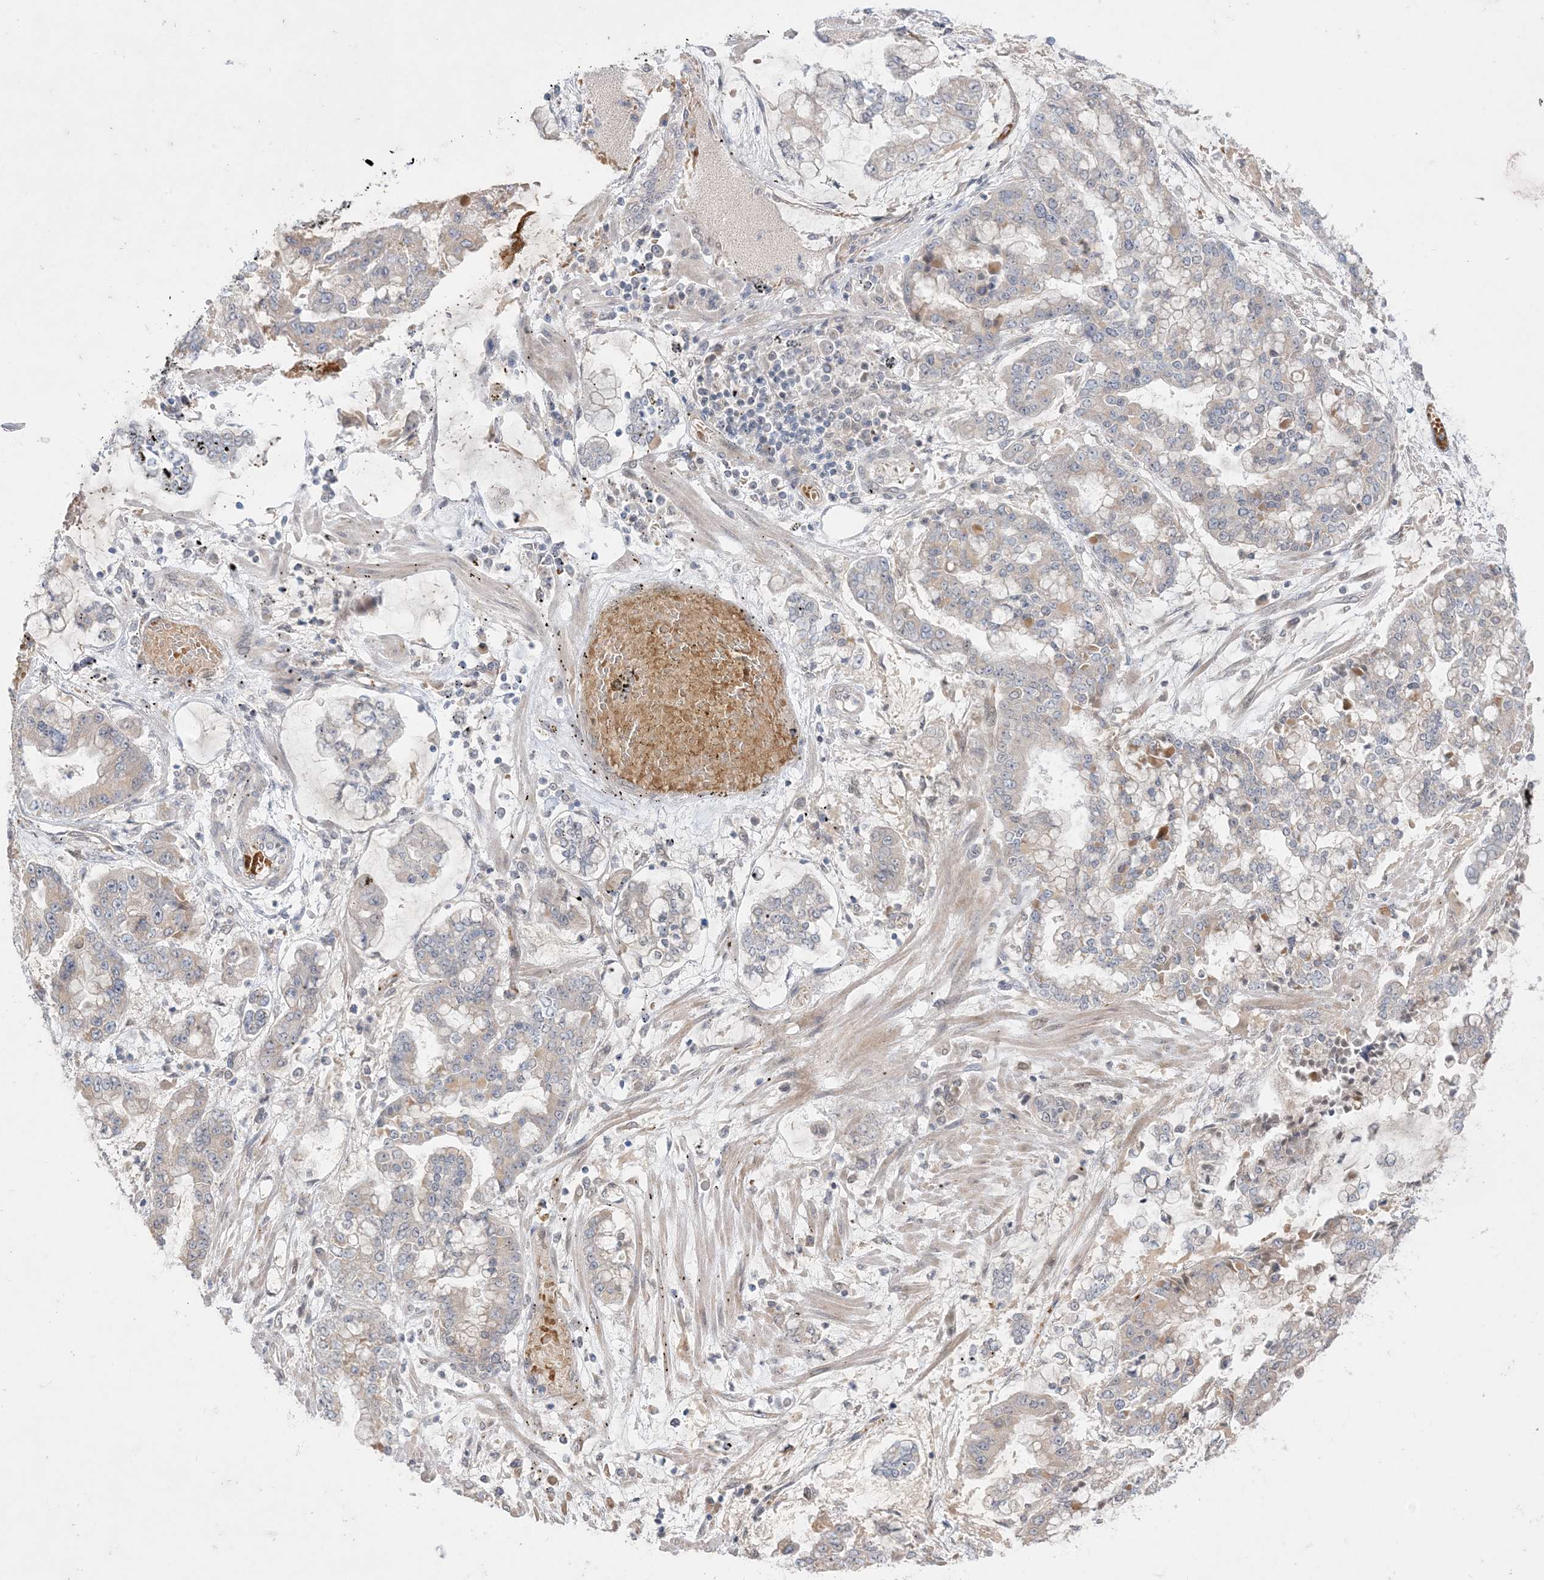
{"staining": {"intensity": "negative", "quantity": "none", "location": "none"}, "tissue": "stomach cancer", "cell_type": "Tumor cells", "image_type": "cancer", "snomed": [{"axis": "morphology", "description": "Normal tissue, NOS"}, {"axis": "morphology", "description": "Adenocarcinoma, NOS"}, {"axis": "topography", "description": "Stomach, upper"}, {"axis": "topography", "description": "Stomach"}], "caption": "Photomicrograph shows no significant protein staining in tumor cells of stomach cancer (adenocarcinoma). (IHC, brightfield microscopy, high magnification).", "gene": "MMGT1", "patient": {"sex": "male", "age": 76}}